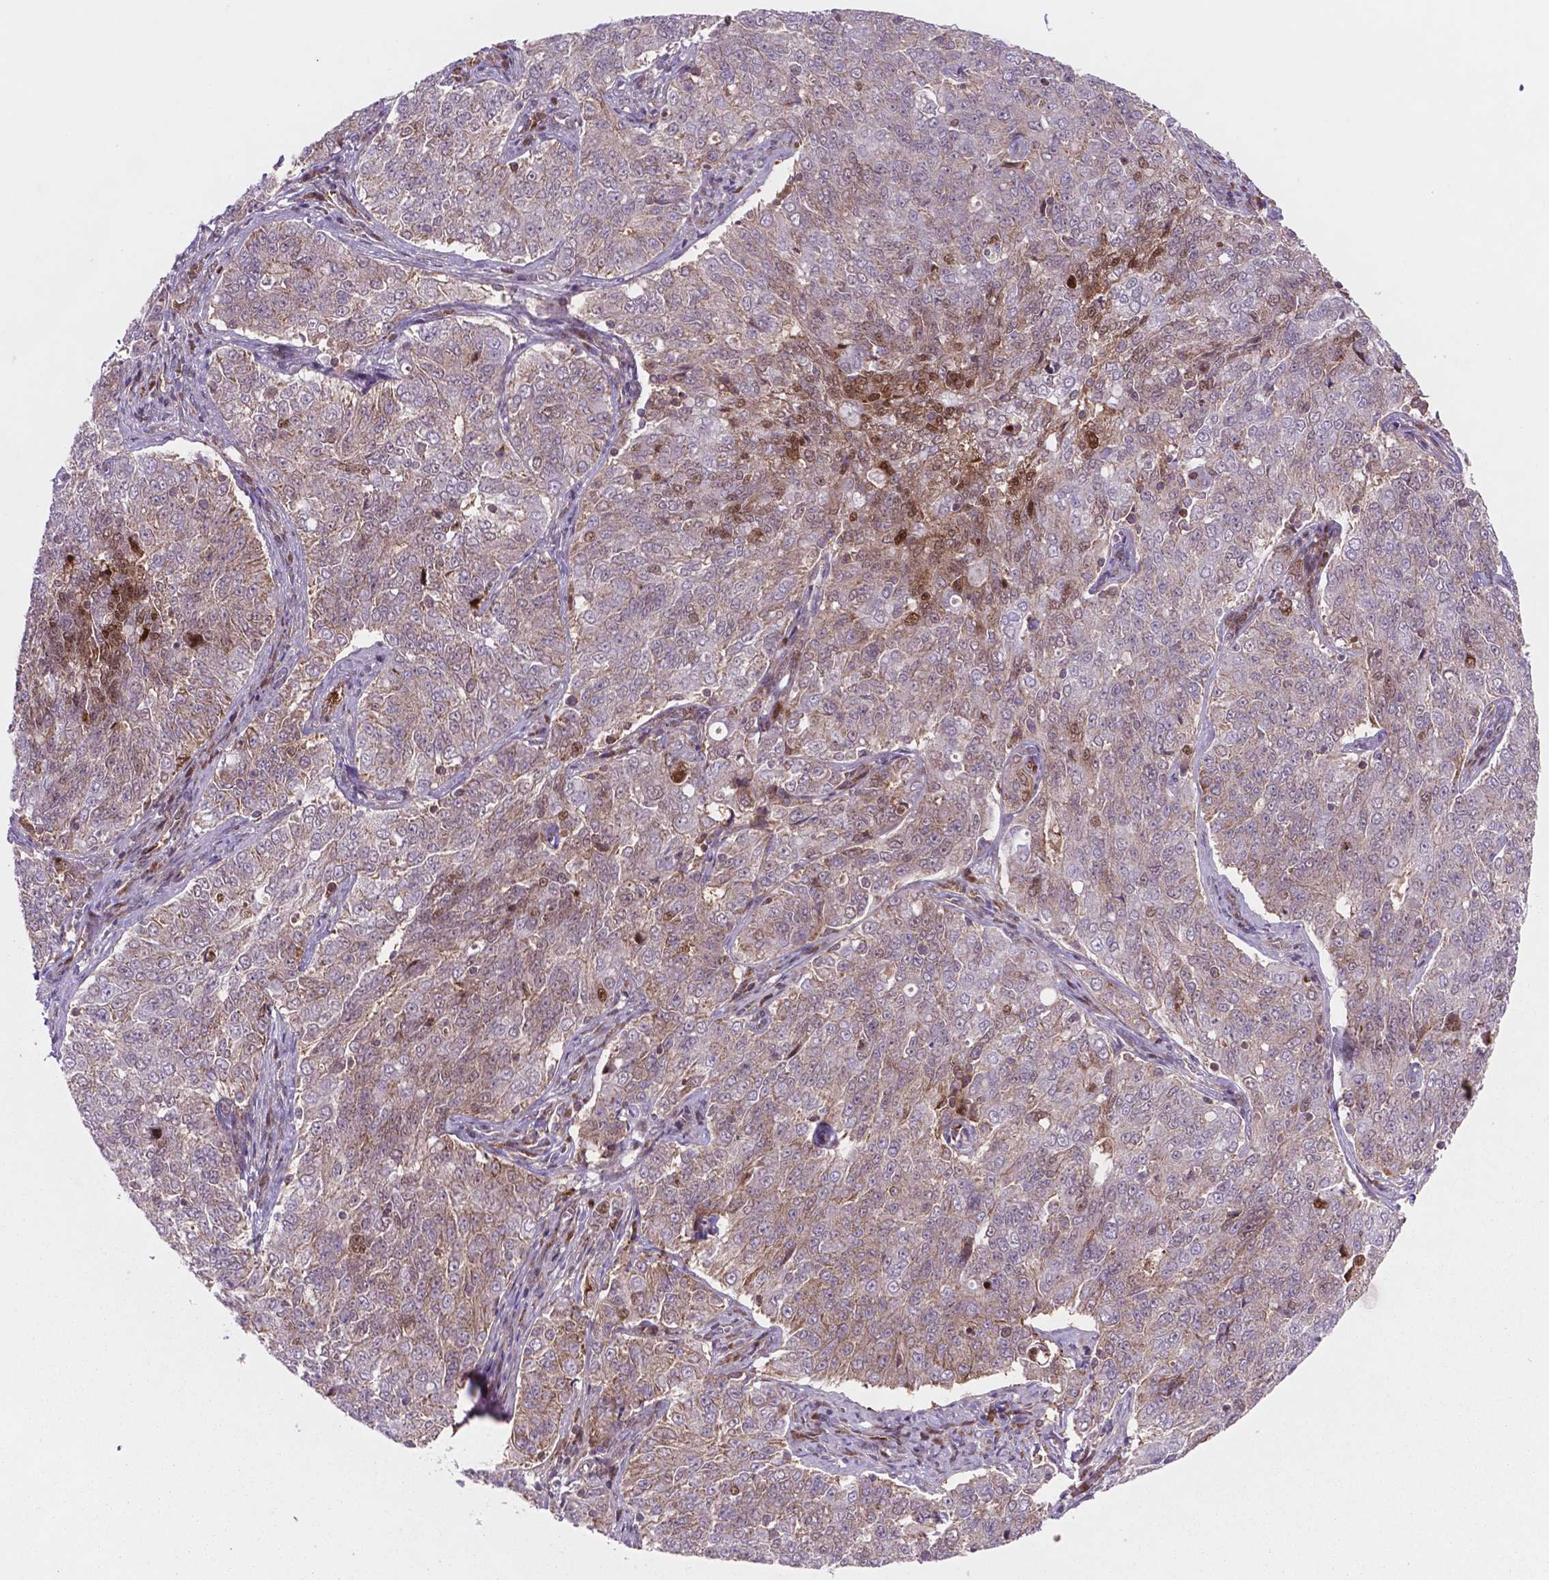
{"staining": {"intensity": "moderate", "quantity": "<25%", "location": "nuclear"}, "tissue": "endometrial cancer", "cell_type": "Tumor cells", "image_type": "cancer", "snomed": [{"axis": "morphology", "description": "Adenocarcinoma, NOS"}, {"axis": "topography", "description": "Endometrium"}], "caption": "This photomicrograph displays IHC staining of human endometrial adenocarcinoma, with low moderate nuclear expression in about <25% of tumor cells.", "gene": "LDHA", "patient": {"sex": "female", "age": 43}}